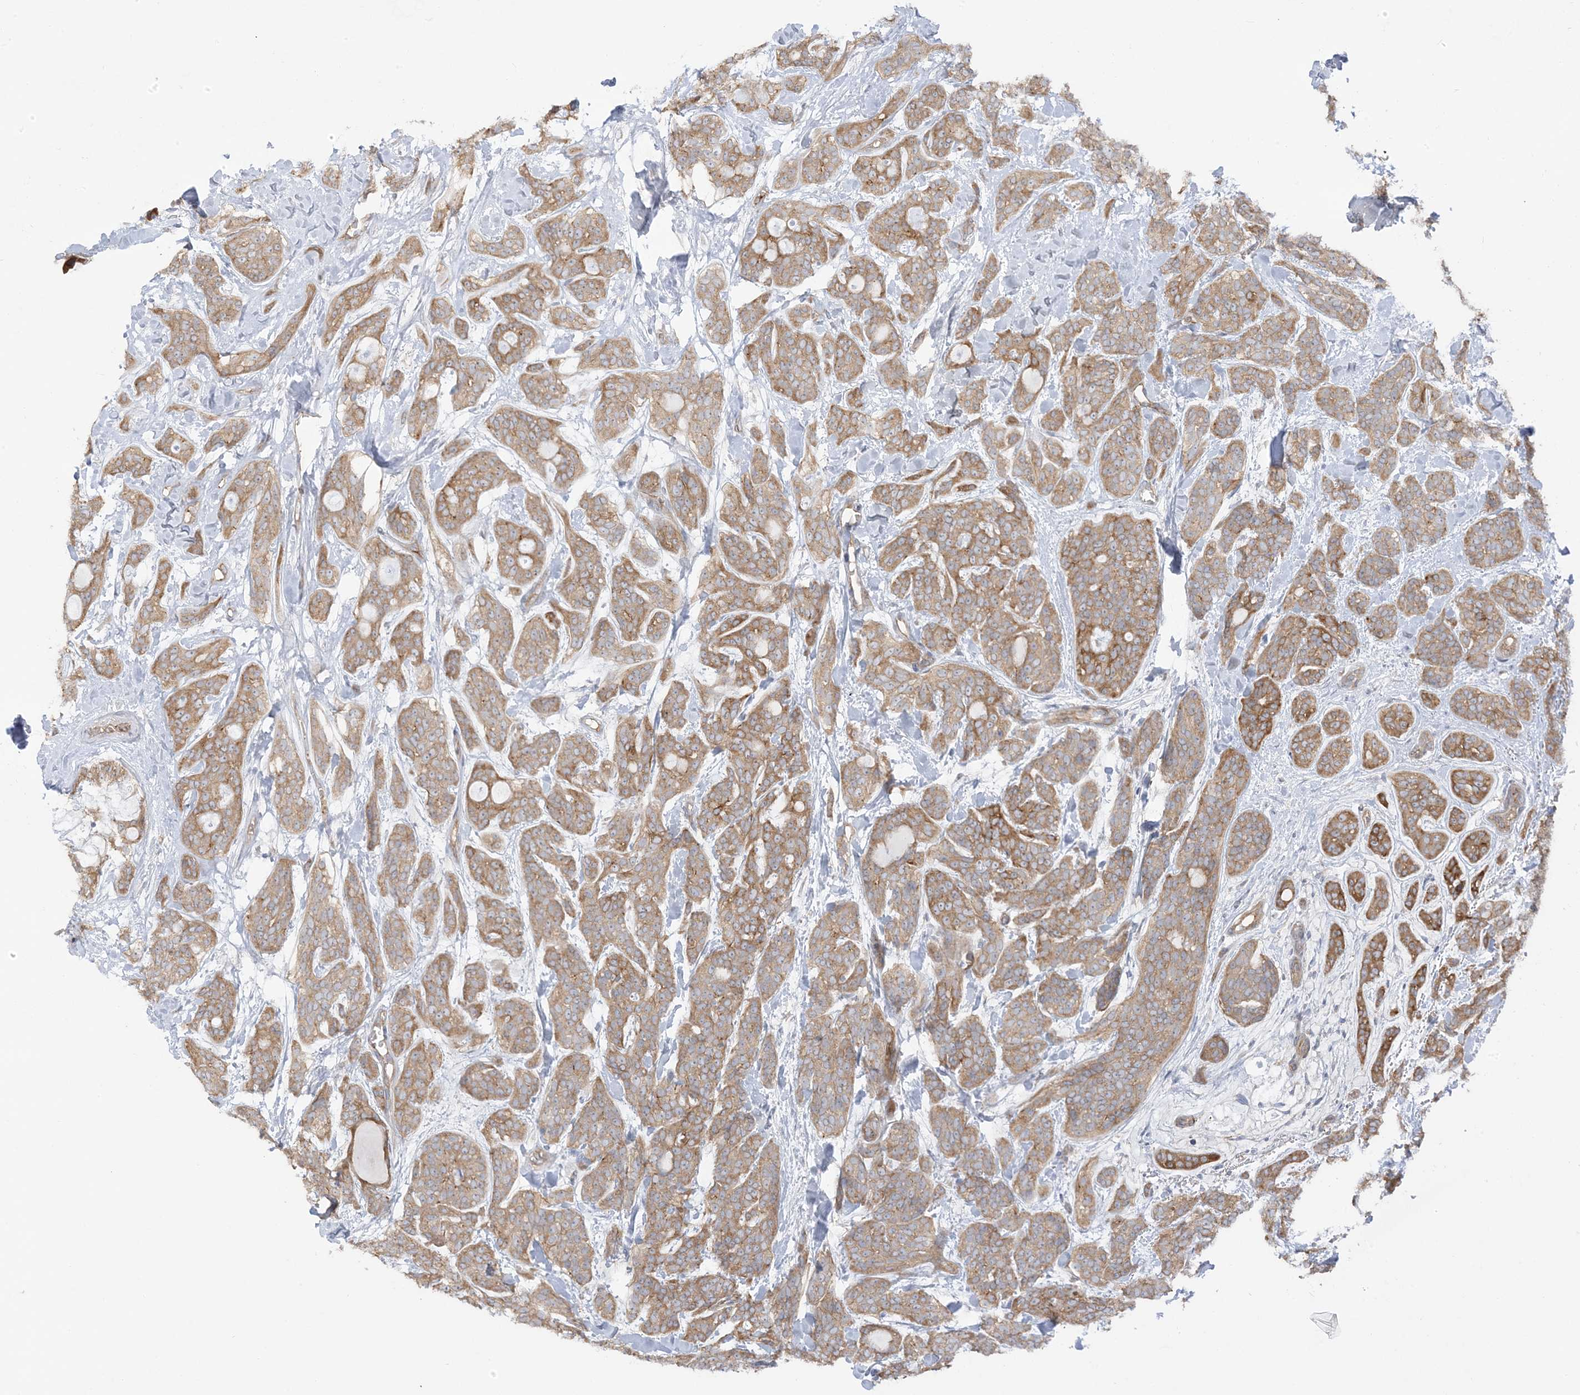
{"staining": {"intensity": "moderate", "quantity": ">75%", "location": "cytoplasmic/membranous"}, "tissue": "head and neck cancer", "cell_type": "Tumor cells", "image_type": "cancer", "snomed": [{"axis": "morphology", "description": "Adenocarcinoma, NOS"}, {"axis": "topography", "description": "Head-Neck"}], "caption": "A photomicrograph showing moderate cytoplasmic/membranous positivity in approximately >75% of tumor cells in head and neck cancer (adenocarcinoma), as visualized by brown immunohistochemical staining.", "gene": "ICMT", "patient": {"sex": "male", "age": 66}}